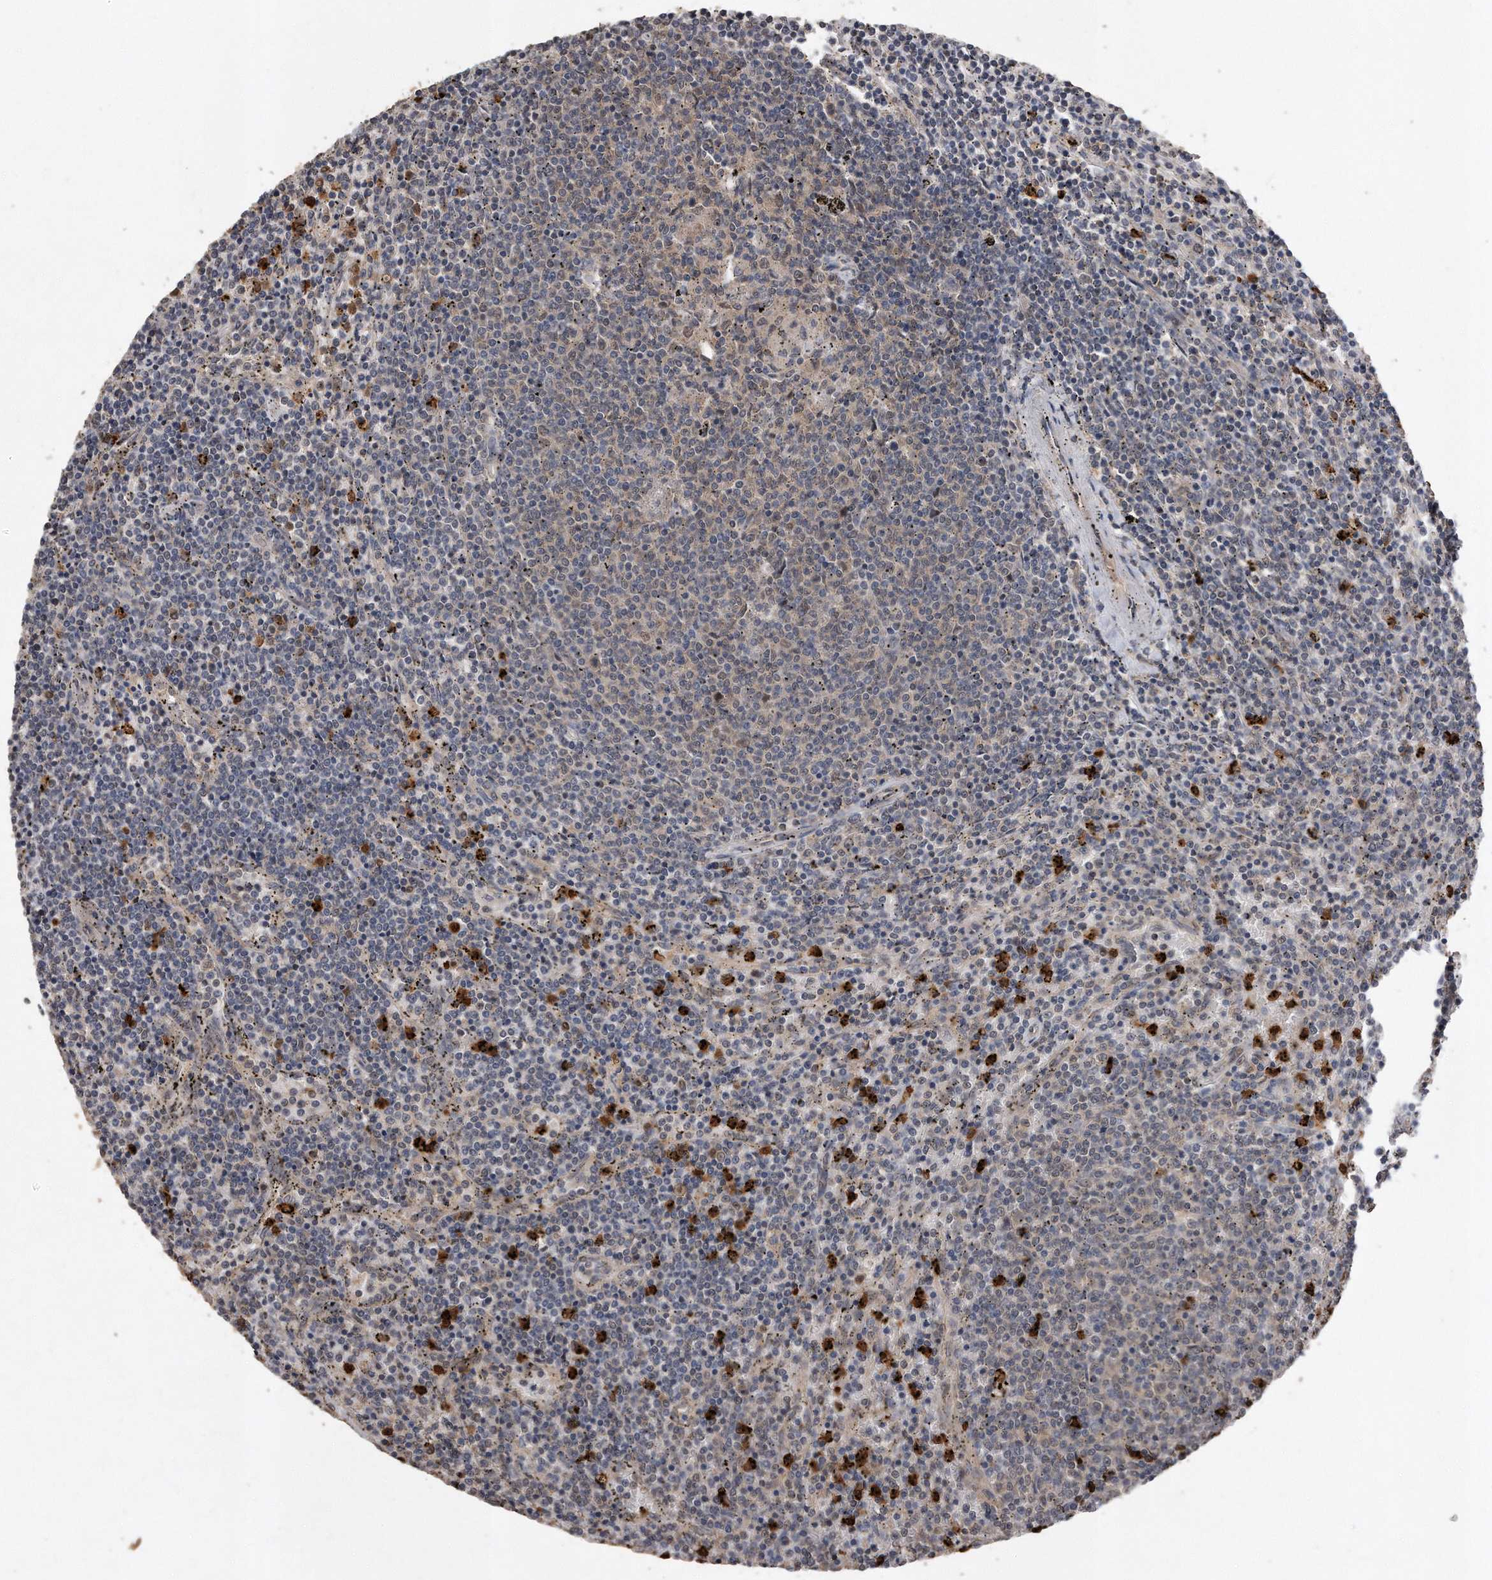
{"staining": {"intensity": "weak", "quantity": "25%-75%", "location": "cytoplasmic/membranous,nuclear"}, "tissue": "lymphoma", "cell_type": "Tumor cells", "image_type": "cancer", "snomed": [{"axis": "morphology", "description": "Malignant lymphoma, non-Hodgkin's type, Low grade"}, {"axis": "topography", "description": "Spleen"}], "caption": "Tumor cells show low levels of weak cytoplasmic/membranous and nuclear expression in approximately 25%-75% of cells in malignant lymphoma, non-Hodgkin's type (low-grade).", "gene": "PELO", "patient": {"sex": "female", "age": 50}}